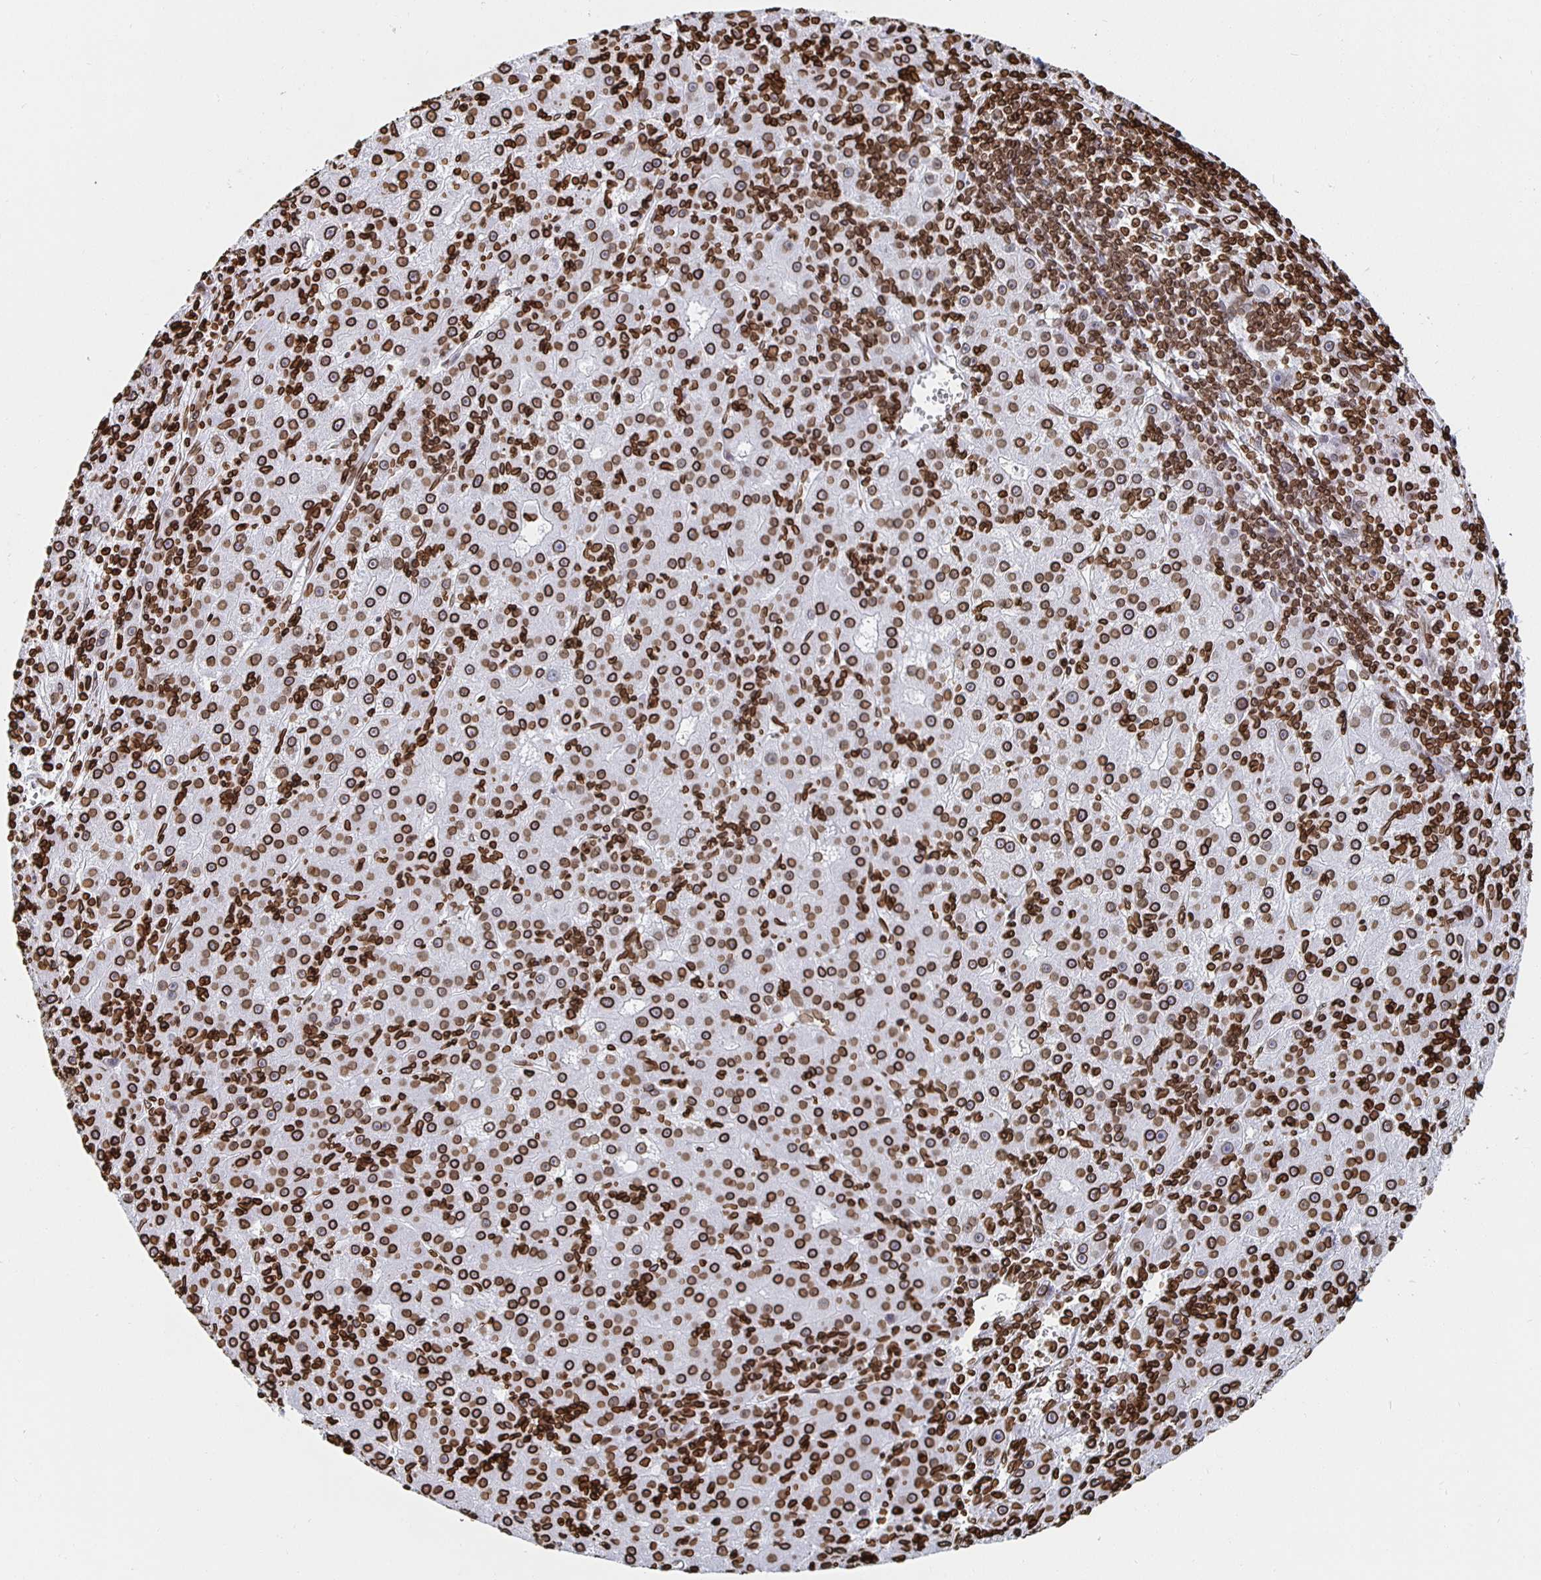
{"staining": {"intensity": "strong", "quantity": ">75%", "location": "cytoplasmic/membranous,nuclear"}, "tissue": "liver cancer", "cell_type": "Tumor cells", "image_type": "cancer", "snomed": [{"axis": "morphology", "description": "Carcinoma, Hepatocellular, NOS"}, {"axis": "topography", "description": "Liver"}], "caption": "Liver cancer was stained to show a protein in brown. There is high levels of strong cytoplasmic/membranous and nuclear staining in approximately >75% of tumor cells. (DAB IHC, brown staining for protein, blue staining for nuclei).", "gene": "LMNB1", "patient": {"sex": "male", "age": 76}}